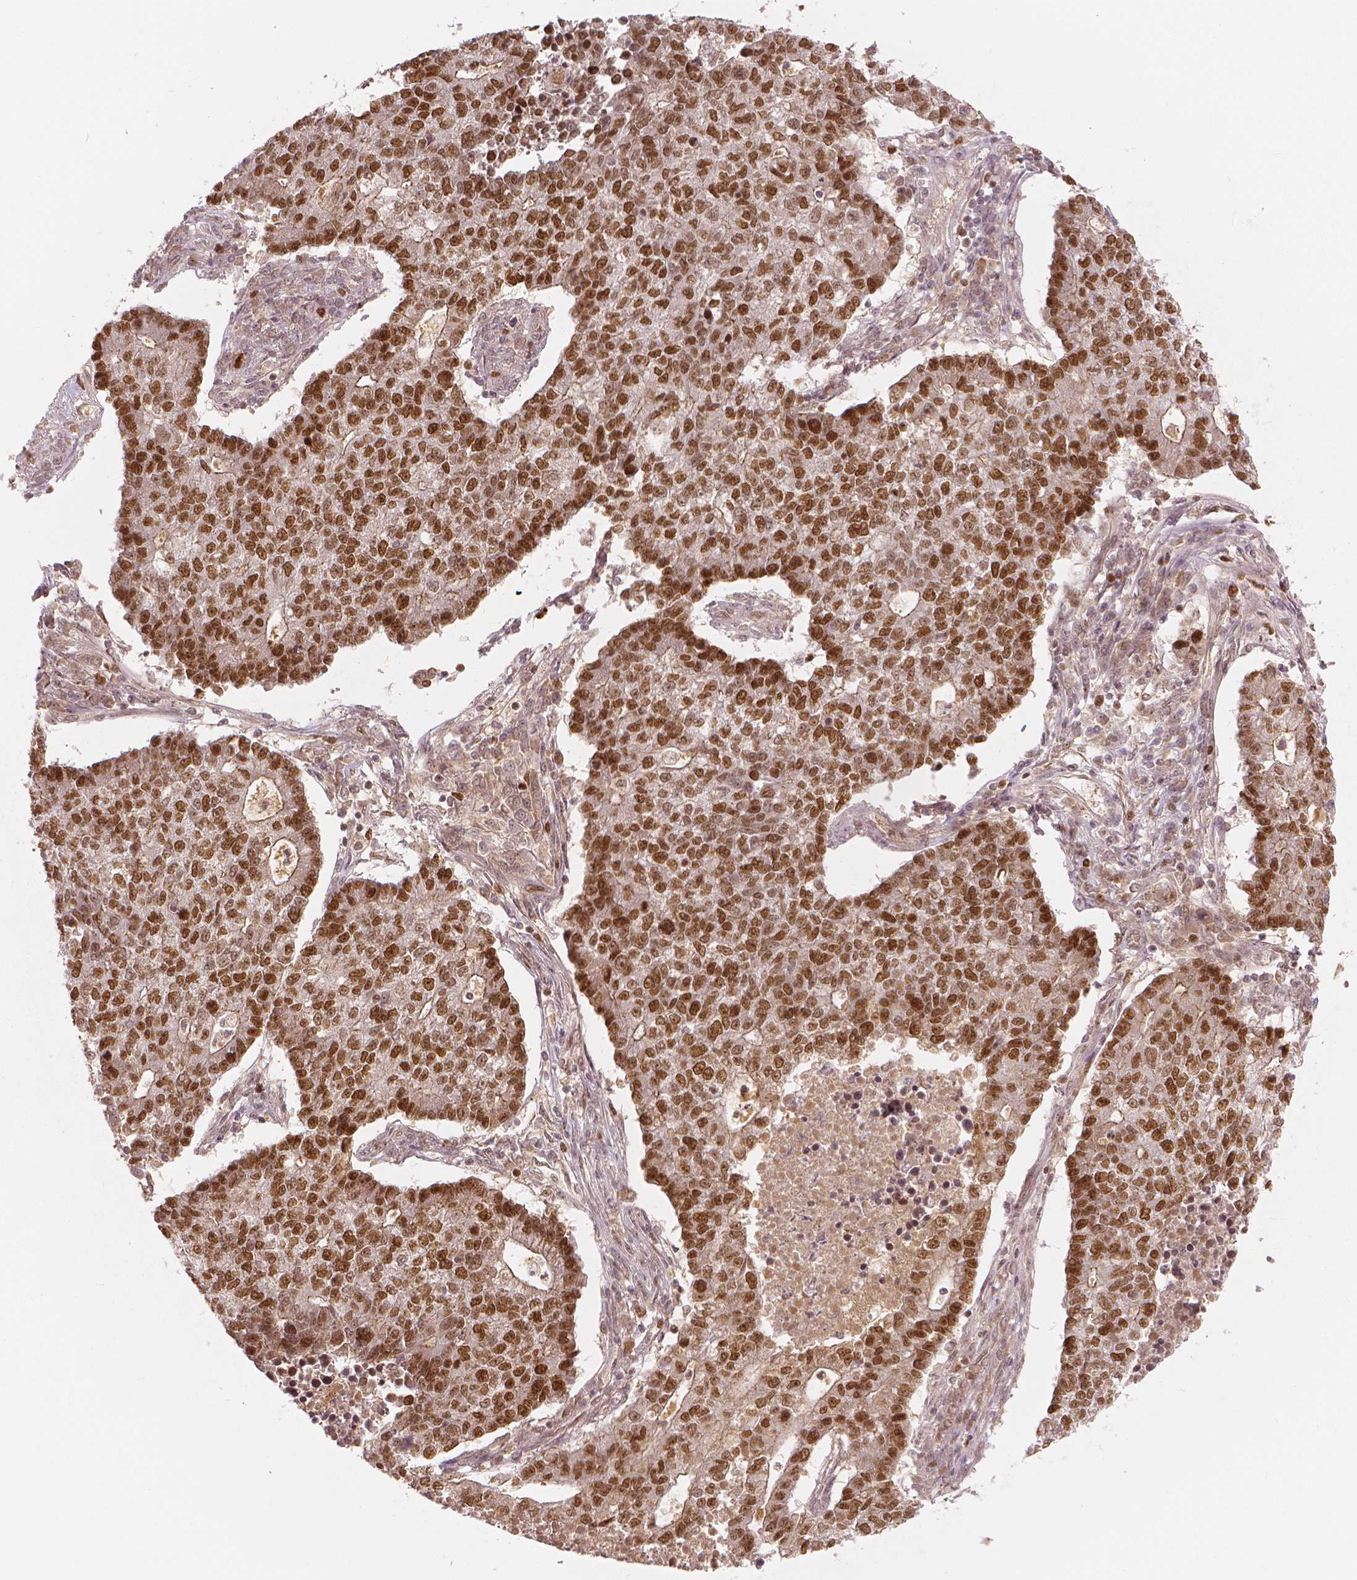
{"staining": {"intensity": "strong", "quantity": ">75%", "location": "nuclear"}, "tissue": "lung cancer", "cell_type": "Tumor cells", "image_type": "cancer", "snomed": [{"axis": "morphology", "description": "Adenocarcinoma, NOS"}, {"axis": "topography", "description": "Lung"}], "caption": "Tumor cells show strong nuclear positivity in about >75% of cells in lung cancer.", "gene": "NSD2", "patient": {"sex": "male", "age": 57}}